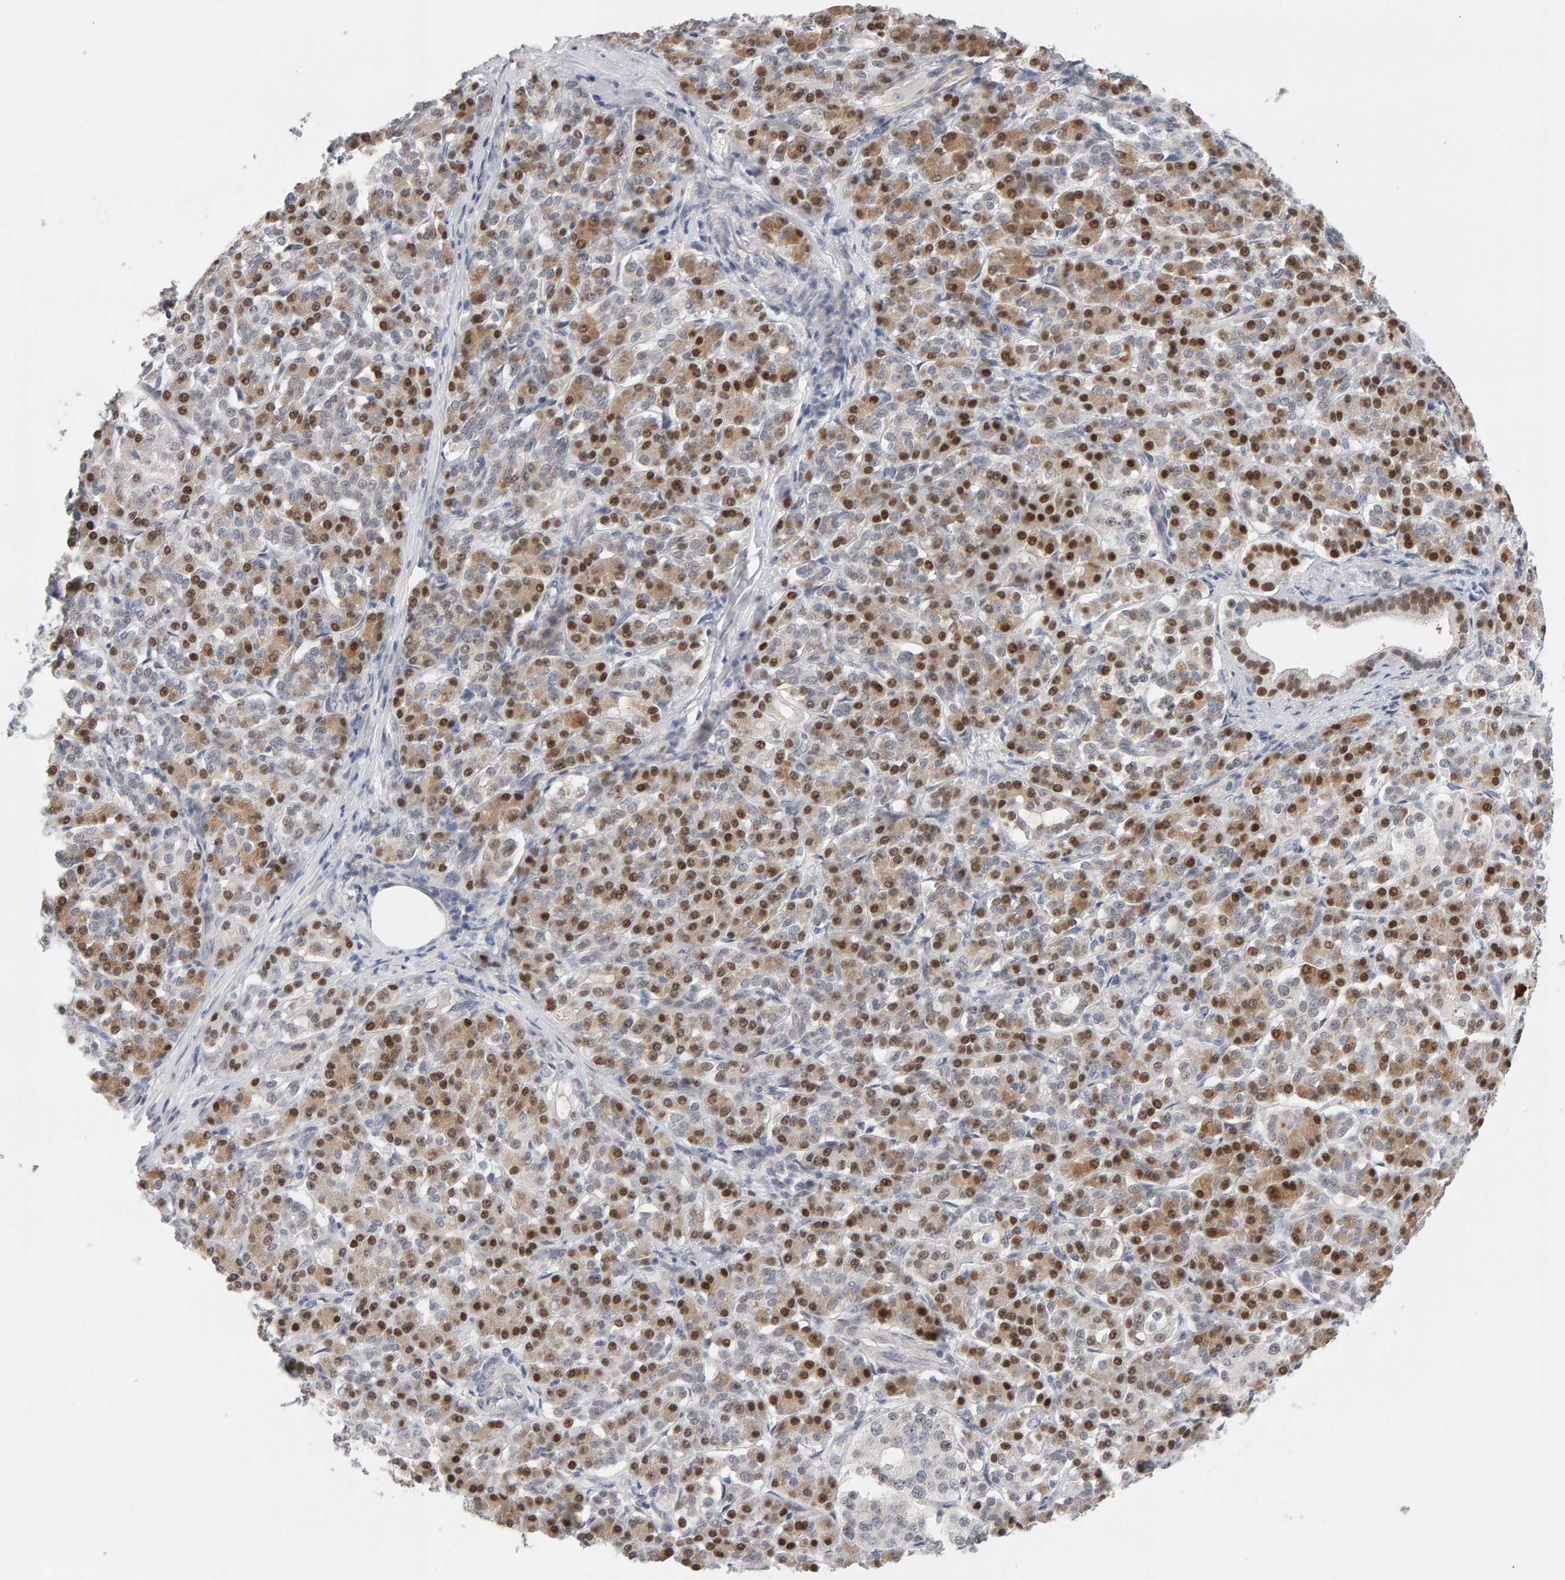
{"staining": {"intensity": "strong", "quantity": "25%-75%", "location": "nuclear"}, "tissue": "pancreatic cancer", "cell_type": "Tumor cells", "image_type": "cancer", "snomed": [{"axis": "morphology", "description": "Normal tissue, NOS"}, {"axis": "topography", "description": "Pancreas"}], "caption": "IHC image of neoplastic tissue: pancreatic cancer stained using IHC shows high levels of strong protein expression localized specifically in the nuclear of tumor cells, appearing as a nuclear brown color.", "gene": "HNF4A", "patient": {"sex": "male", "age": 42}}